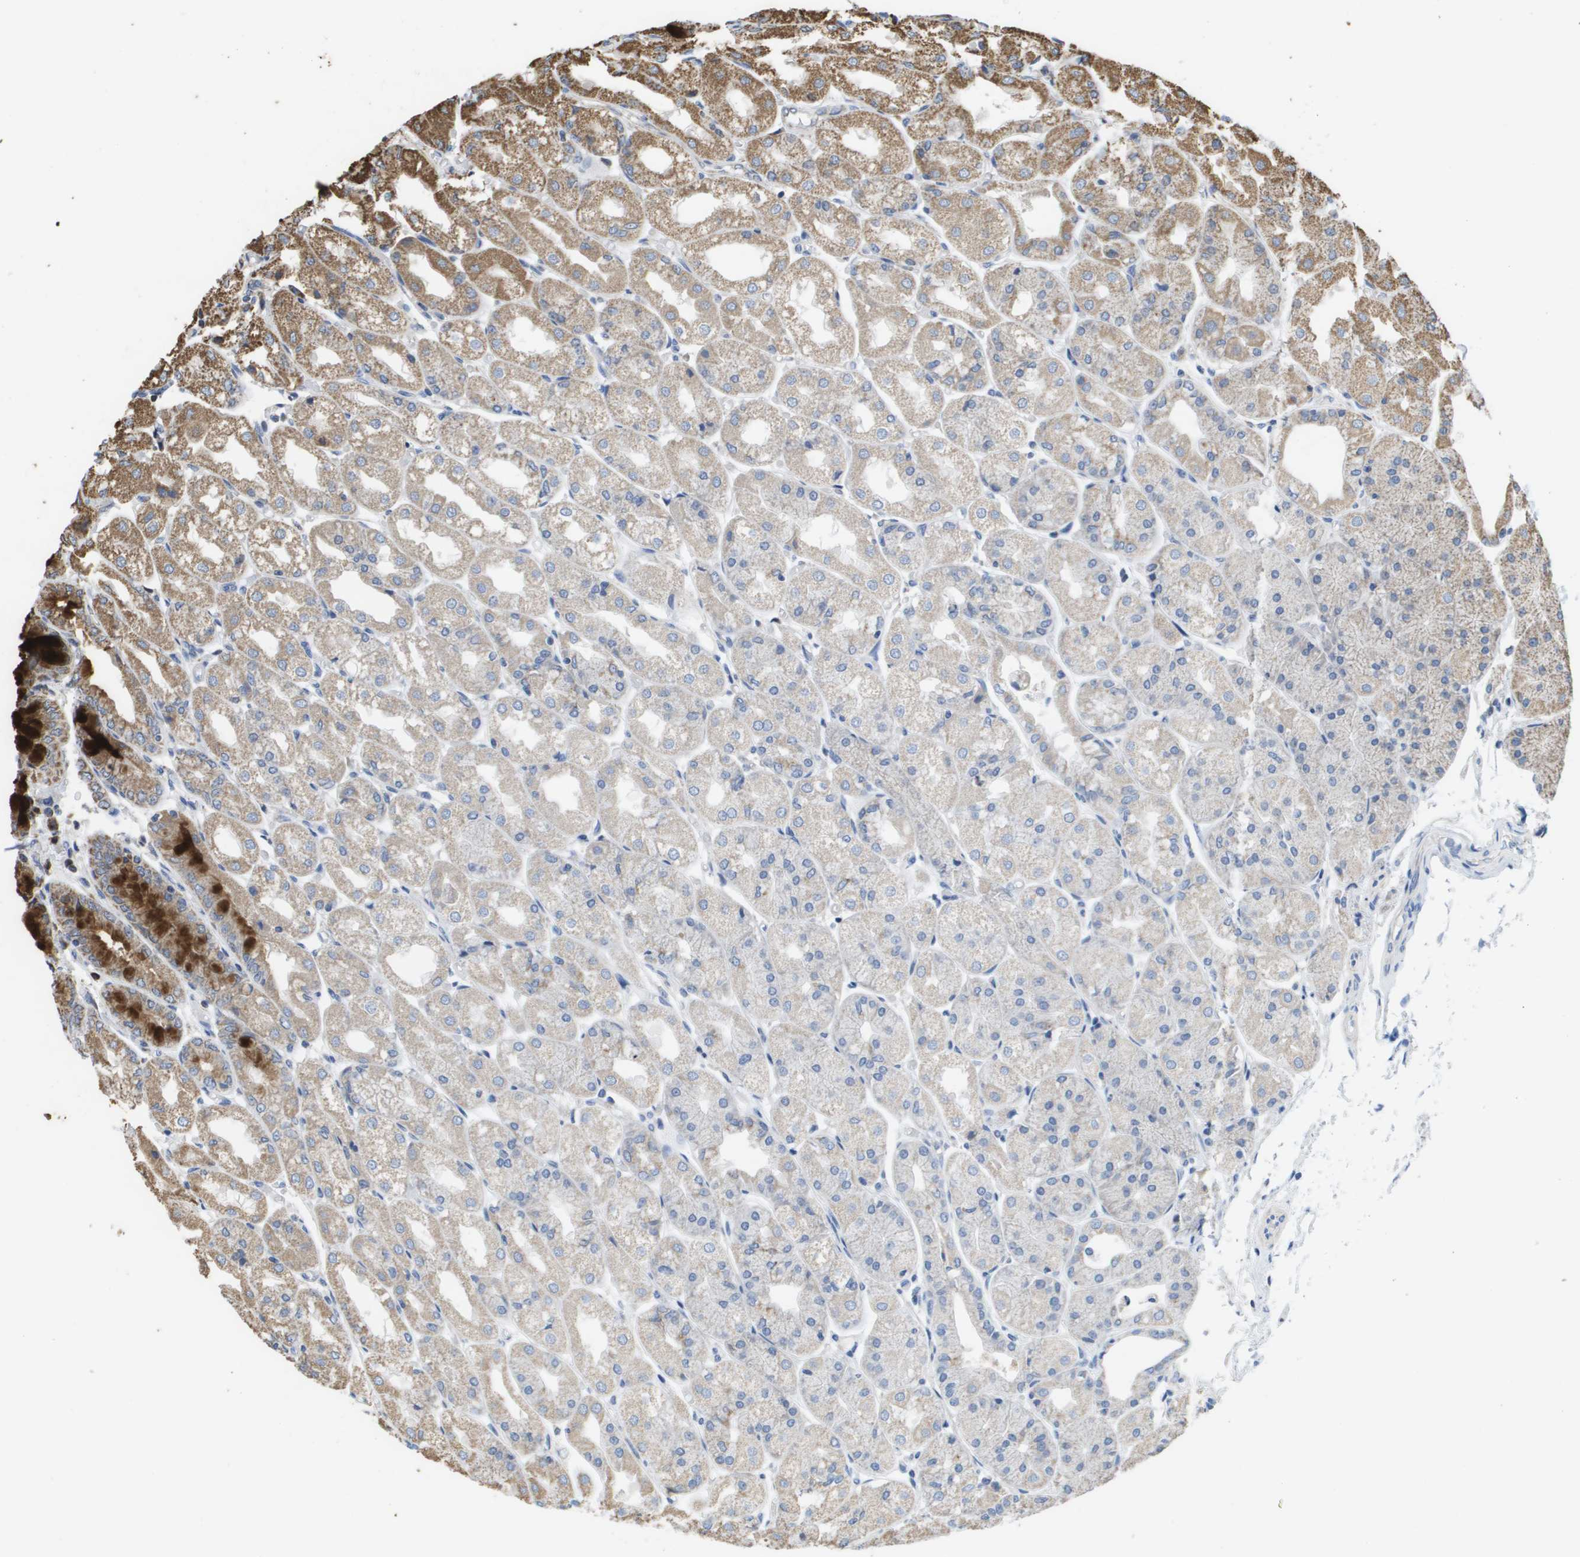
{"staining": {"intensity": "strong", "quantity": "<25%", "location": "cytoplasmic/membranous"}, "tissue": "stomach", "cell_type": "Glandular cells", "image_type": "normal", "snomed": [{"axis": "morphology", "description": "Normal tissue, NOS"}, {"axis": "topography", "description": "Stomach, upper"}], "caption": "Stomach stained for a protein (brown) reveals strong cytoplasmic/membranous positive expression in approximately <25% of glandular cells.", "gene": "HSPE1", "patient": {"sex": "male", "age": 72}}